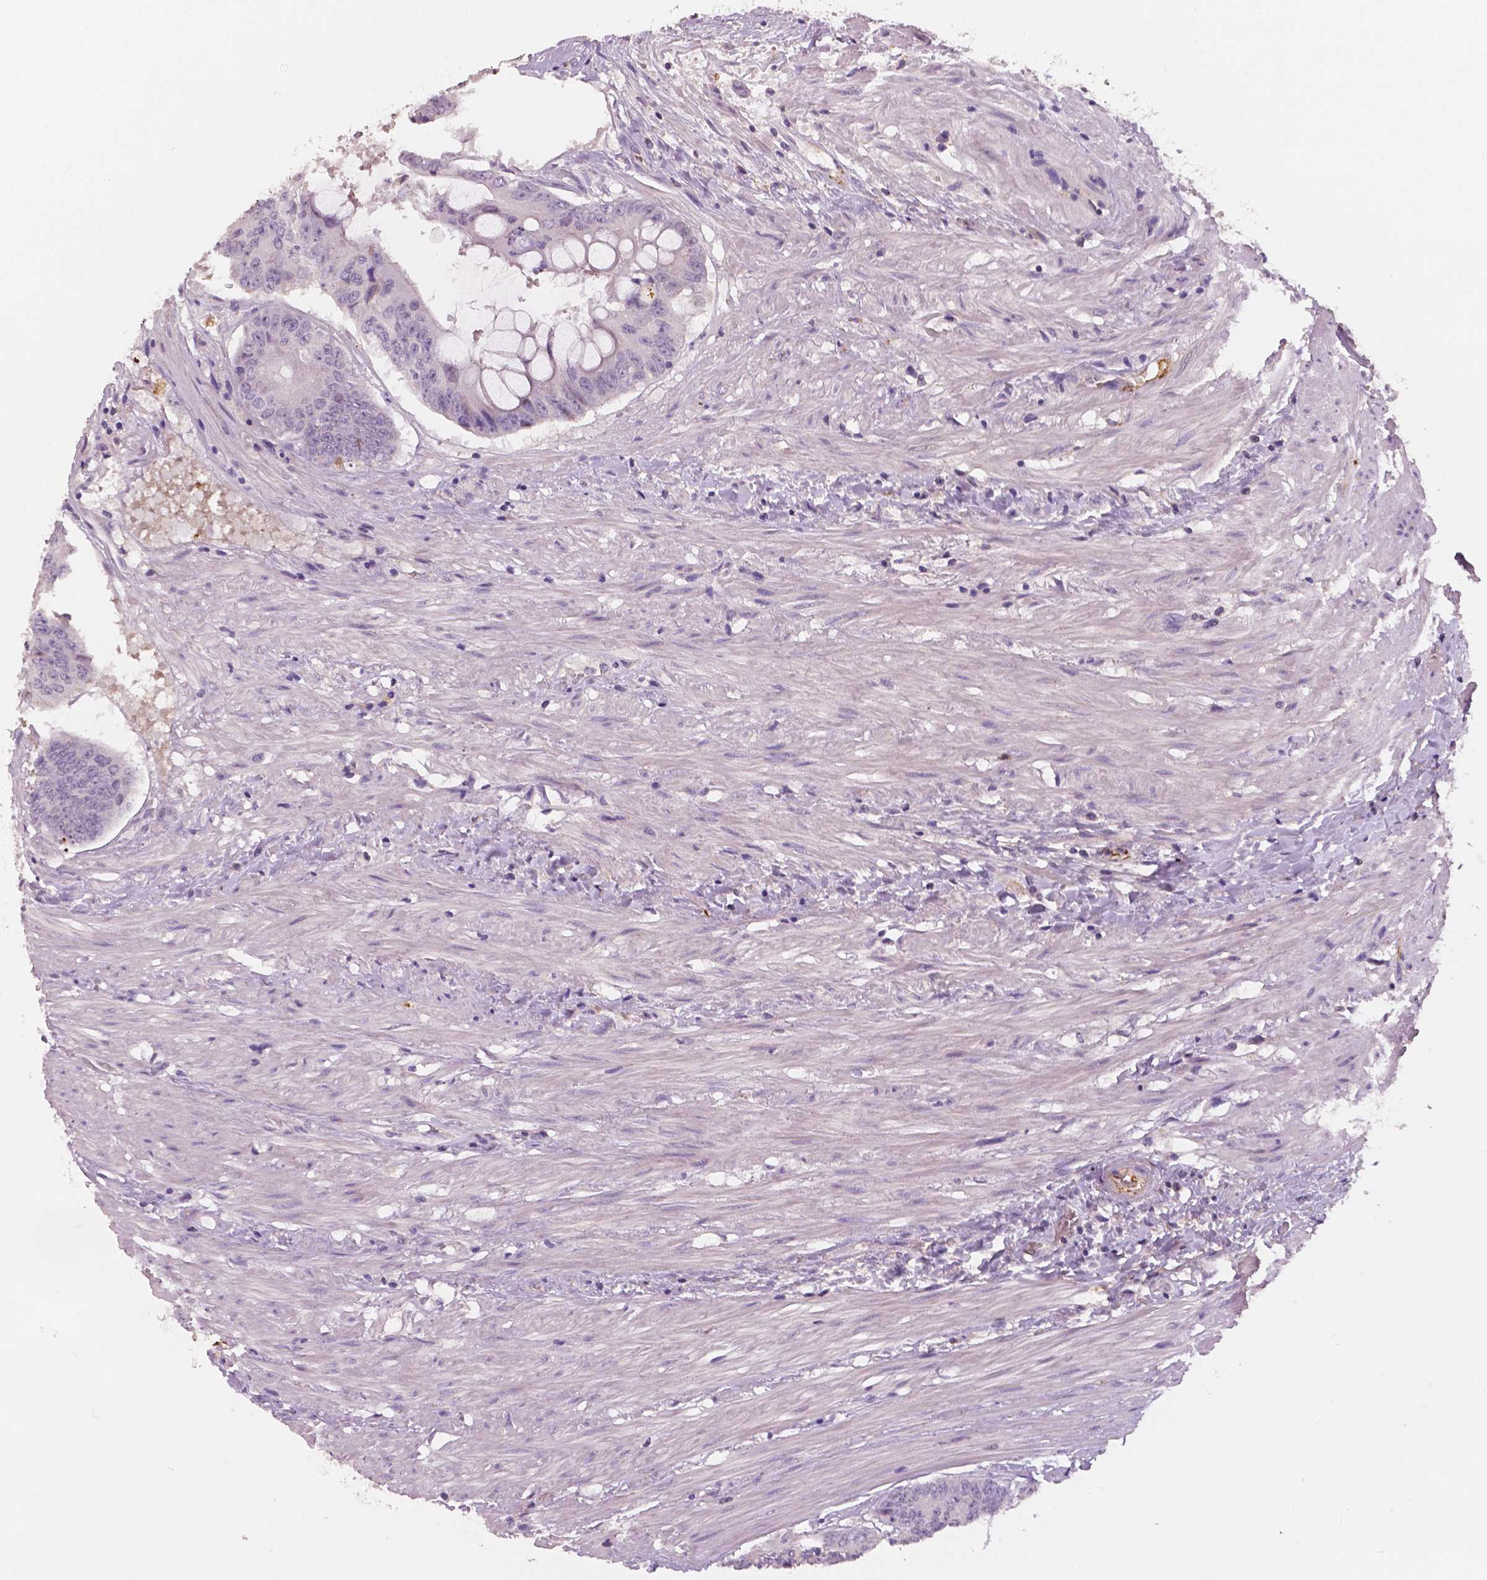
{"staining": {"intensity": "negative", "quantity": "none", "location": "none"}, "tissue": "colorectal cancer", "cell_type": "Tumor cells", "image_type": "cancer", "snomed": [{"axis": "morphology", "description": "Adenocarcinoma, NOS"}, {"axis": "topography", "description": "Rectum"}], "caption": "A high-resolution histopathology image shows immunohistochemistry staining of colorectal cancer, which shows no significant staining in tumor cells.", "gene": "APOA4", "patient": {"sex": "male", "age": 59}}